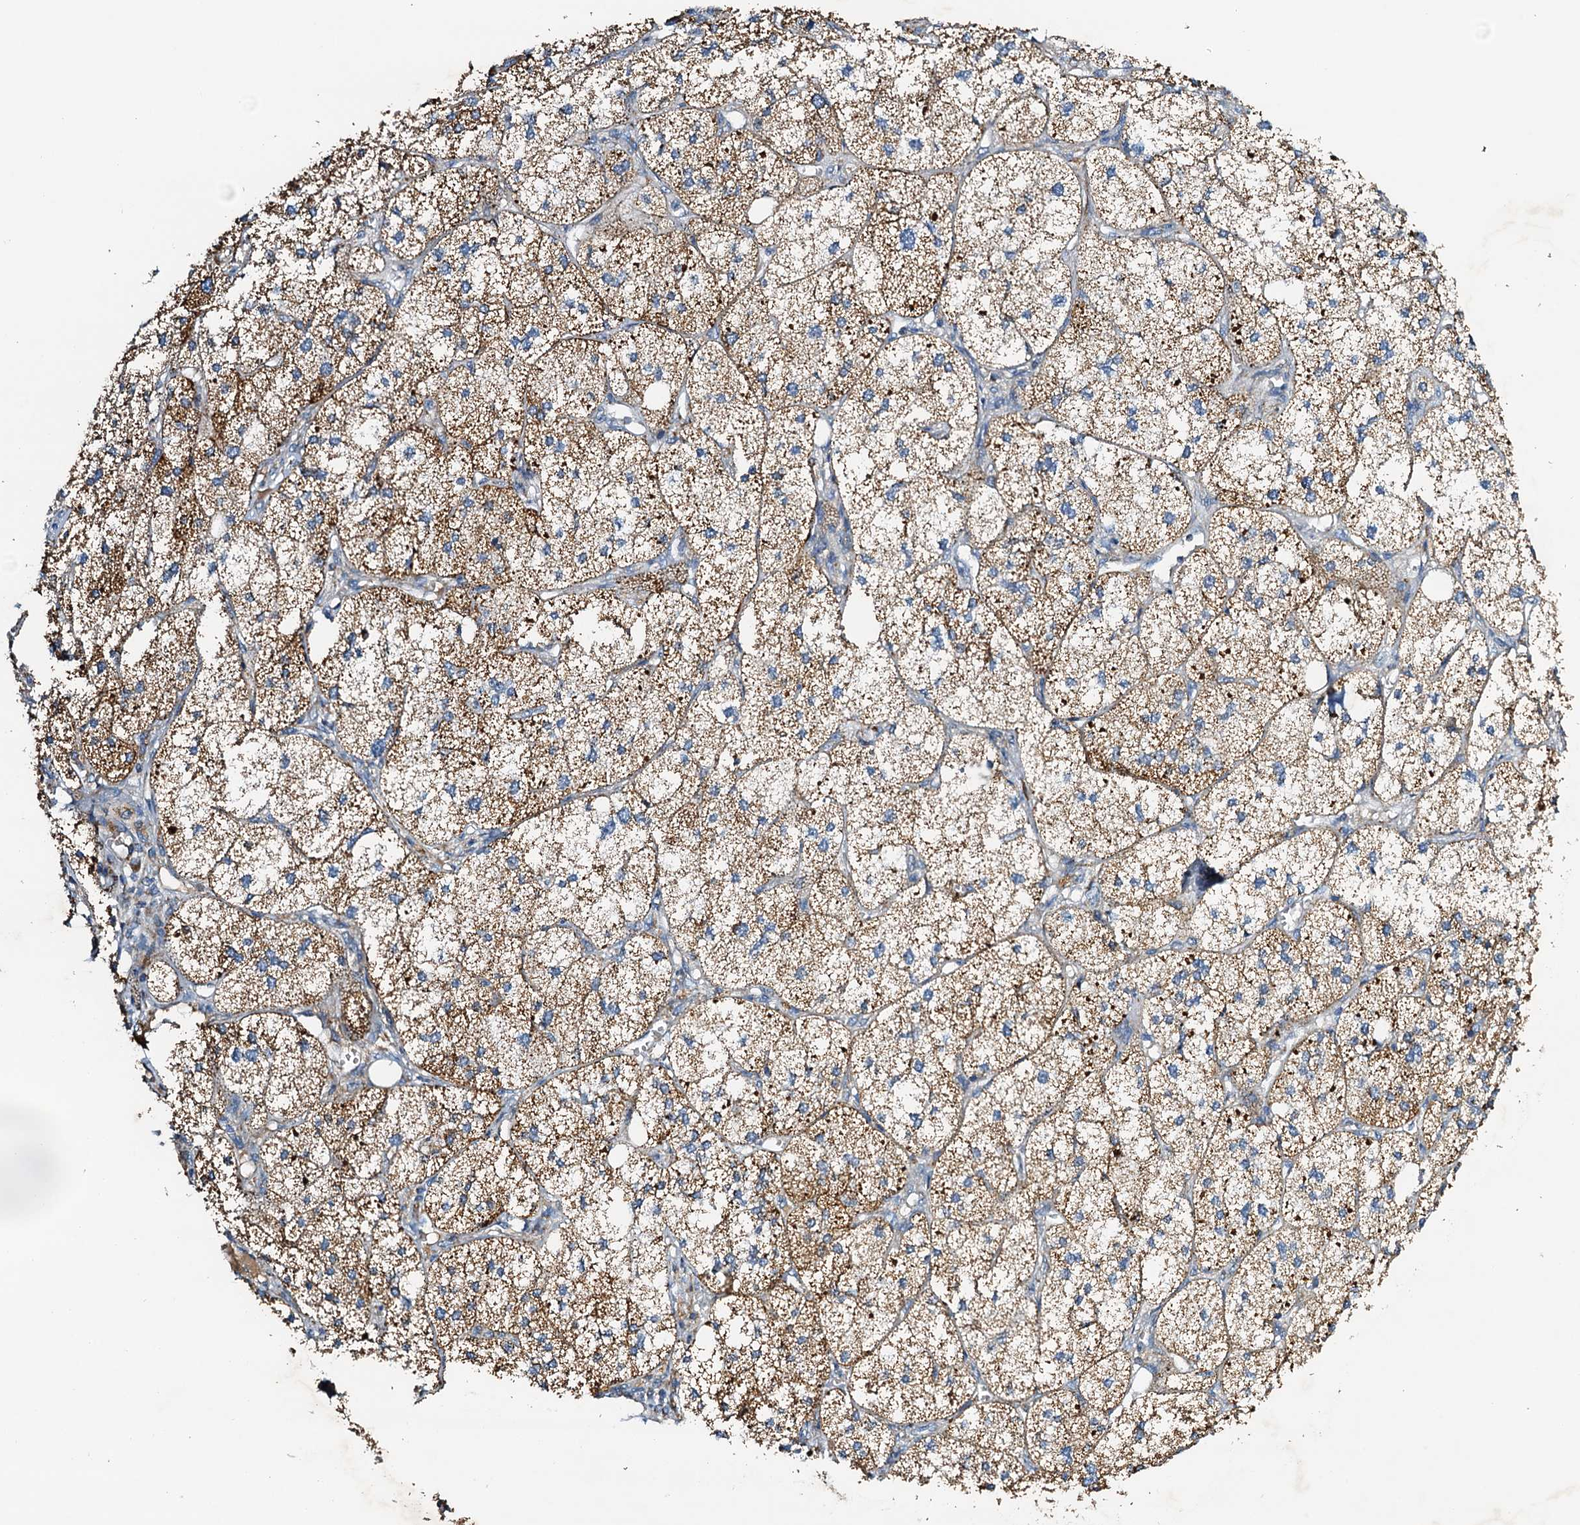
{"staining": {"intensity": "strong", "quantity": ">75%", "location": "cytoplasmic/membranous"}, "tissue": "adrenal gland", "cell_type": "Glandular cells", "image_type": "normal", "snomed": [{"axis": "morphology", "description": "Normal tissue, NOS"}, {"axis": "topography", "description": "Adrenal gland"}], "caption": "Protein expression analysis of normal adrenal gland reveals strong cytoplasmic/membranous staining in about >75% of glandular cells. The staining was performed using DAB (3,3'-diaminobenzidine) to visualize the protein expression in brown, while the nuclei were stained in blue with hematoxylin (Magnification: 20x).", "gene": "POC1A", "patient": {"sex": "female", "age": 61}}